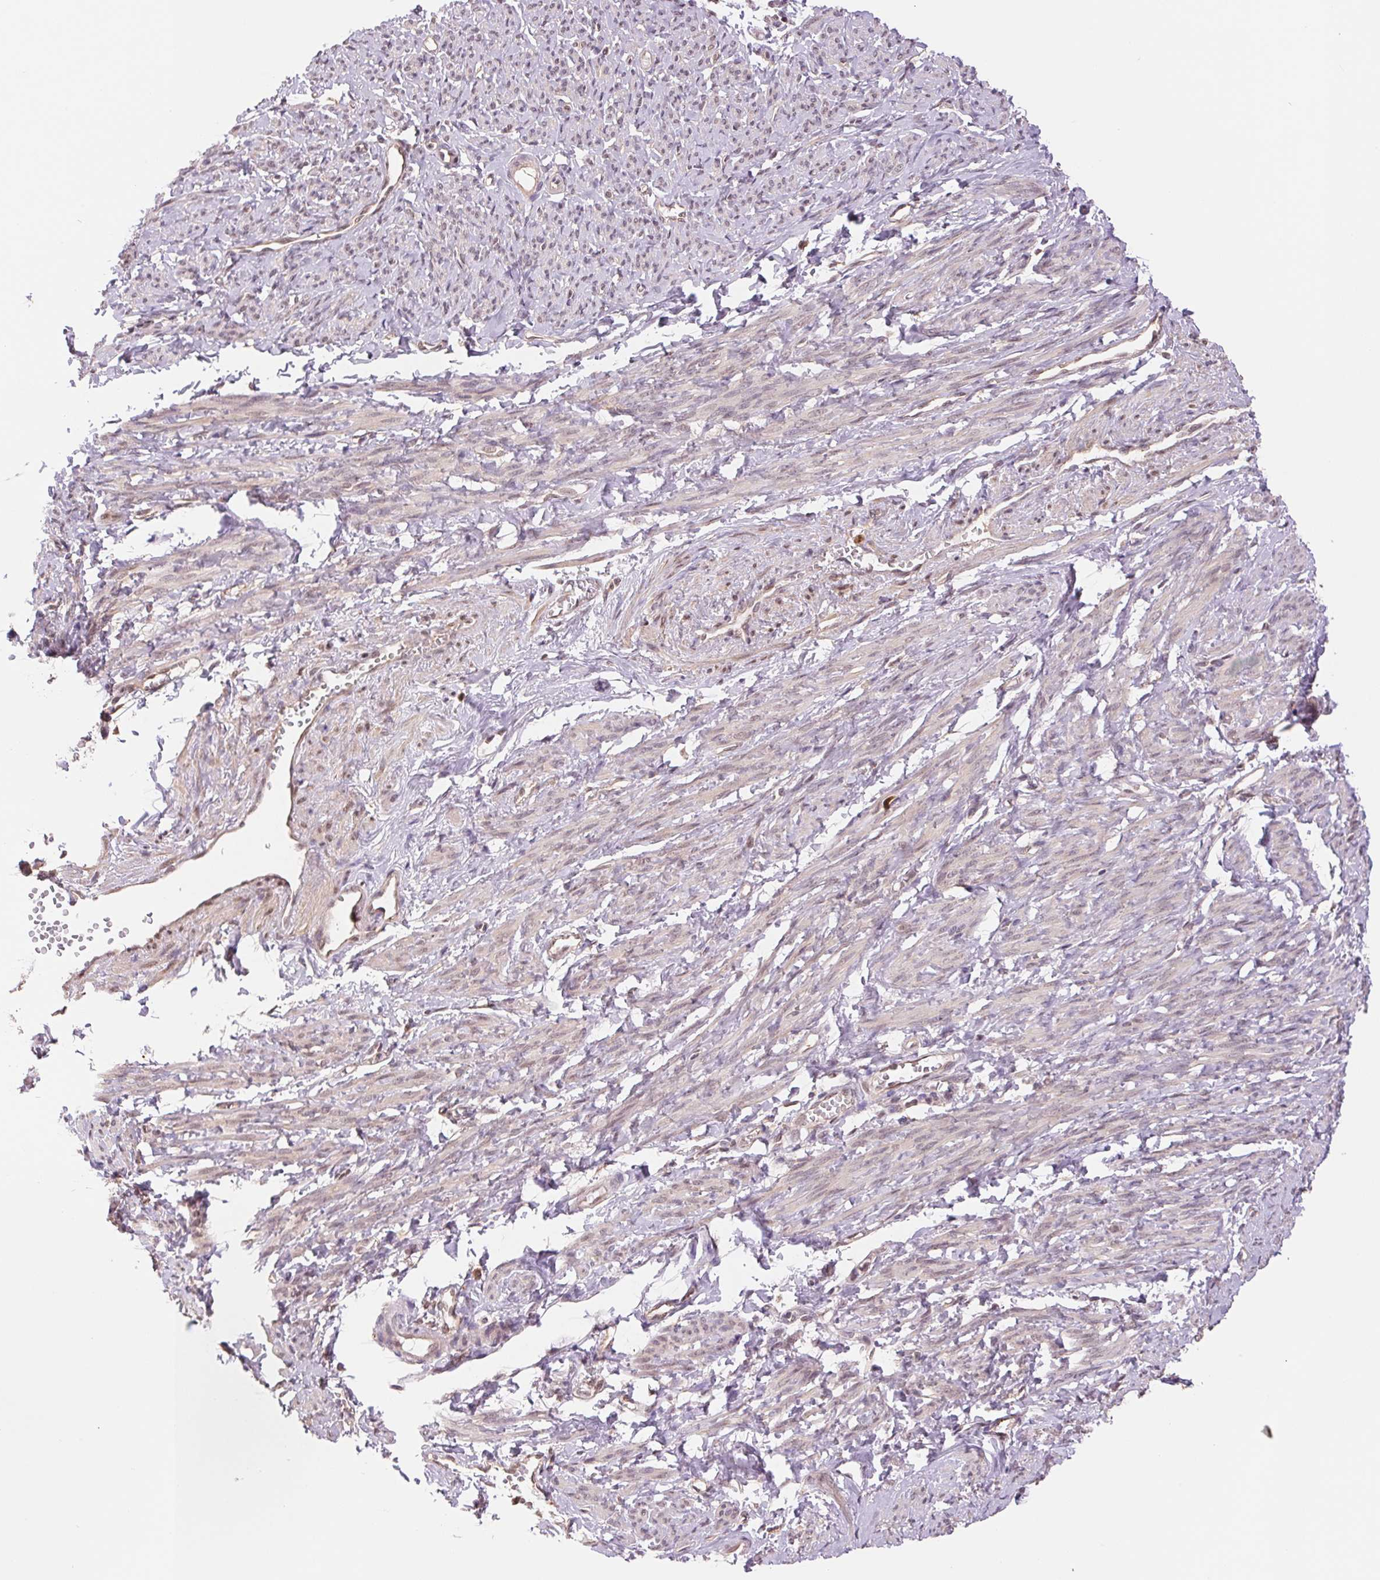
{"staining": {"intensity": "weak", "quantity": "25%-75%", "location": "cytoplasmic/membranous,nuclear"}, "tissue": "smooth muscle", "cell_type": "Smooth muscle cells", "image_type": "normal", "snomed": [{"axis": "morphology", "description": "Normal tissue, NOS"}, {"axis": "topography", "description": "Smooth muscle"}], "caption": "Protein analysis of benign smooth muscle shows weak cytoplasmic/membranous,nuclear expression in approximately 25%-75% of smooth muscle cells. (IHC, brightfield microscopy, high magnification).", "gene": "CDC123", "patient": {"sex": "female", "age": 65}}